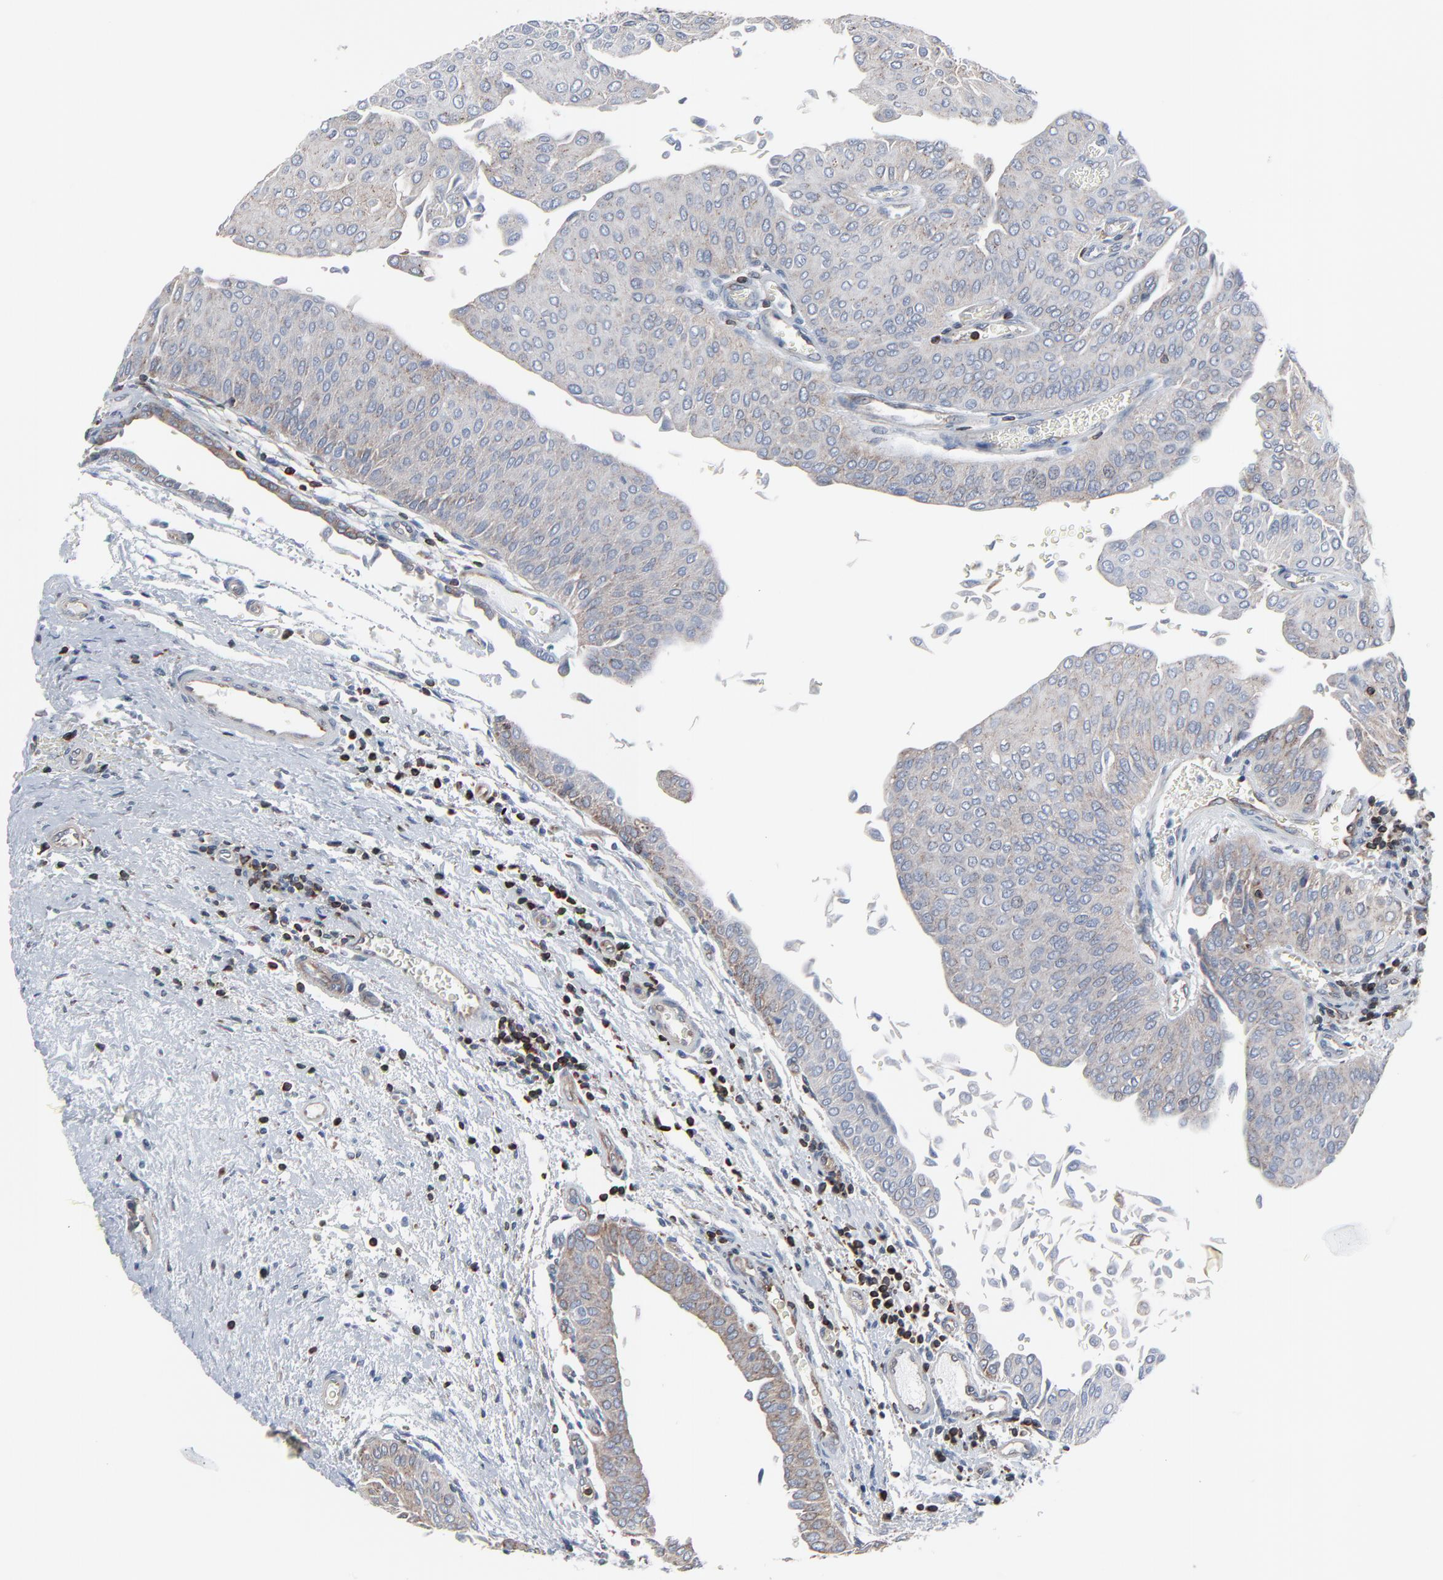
{"staining": {"intensity": "weak", "quantity": ">75%", "location": "cytoplasmic/membranous"}, "tissue": "urothelial cancer", "cell_type": "Tumor cells", "image_type": "cancer", "snomed": [{"axis": "morphology", "description": "Urothelial carcinoma, Low grade"}, {"axis": "topography", "description": "Urinary bladder"}], "caption": "This micrograph shows IHC staining of low-grade urothelial carcinoma, with low weak cytoplasmic/membranous staining in approximately >75% of tumor cells.", "gene": "OPTN", "patient": {"sex": "male", "age": 64}}